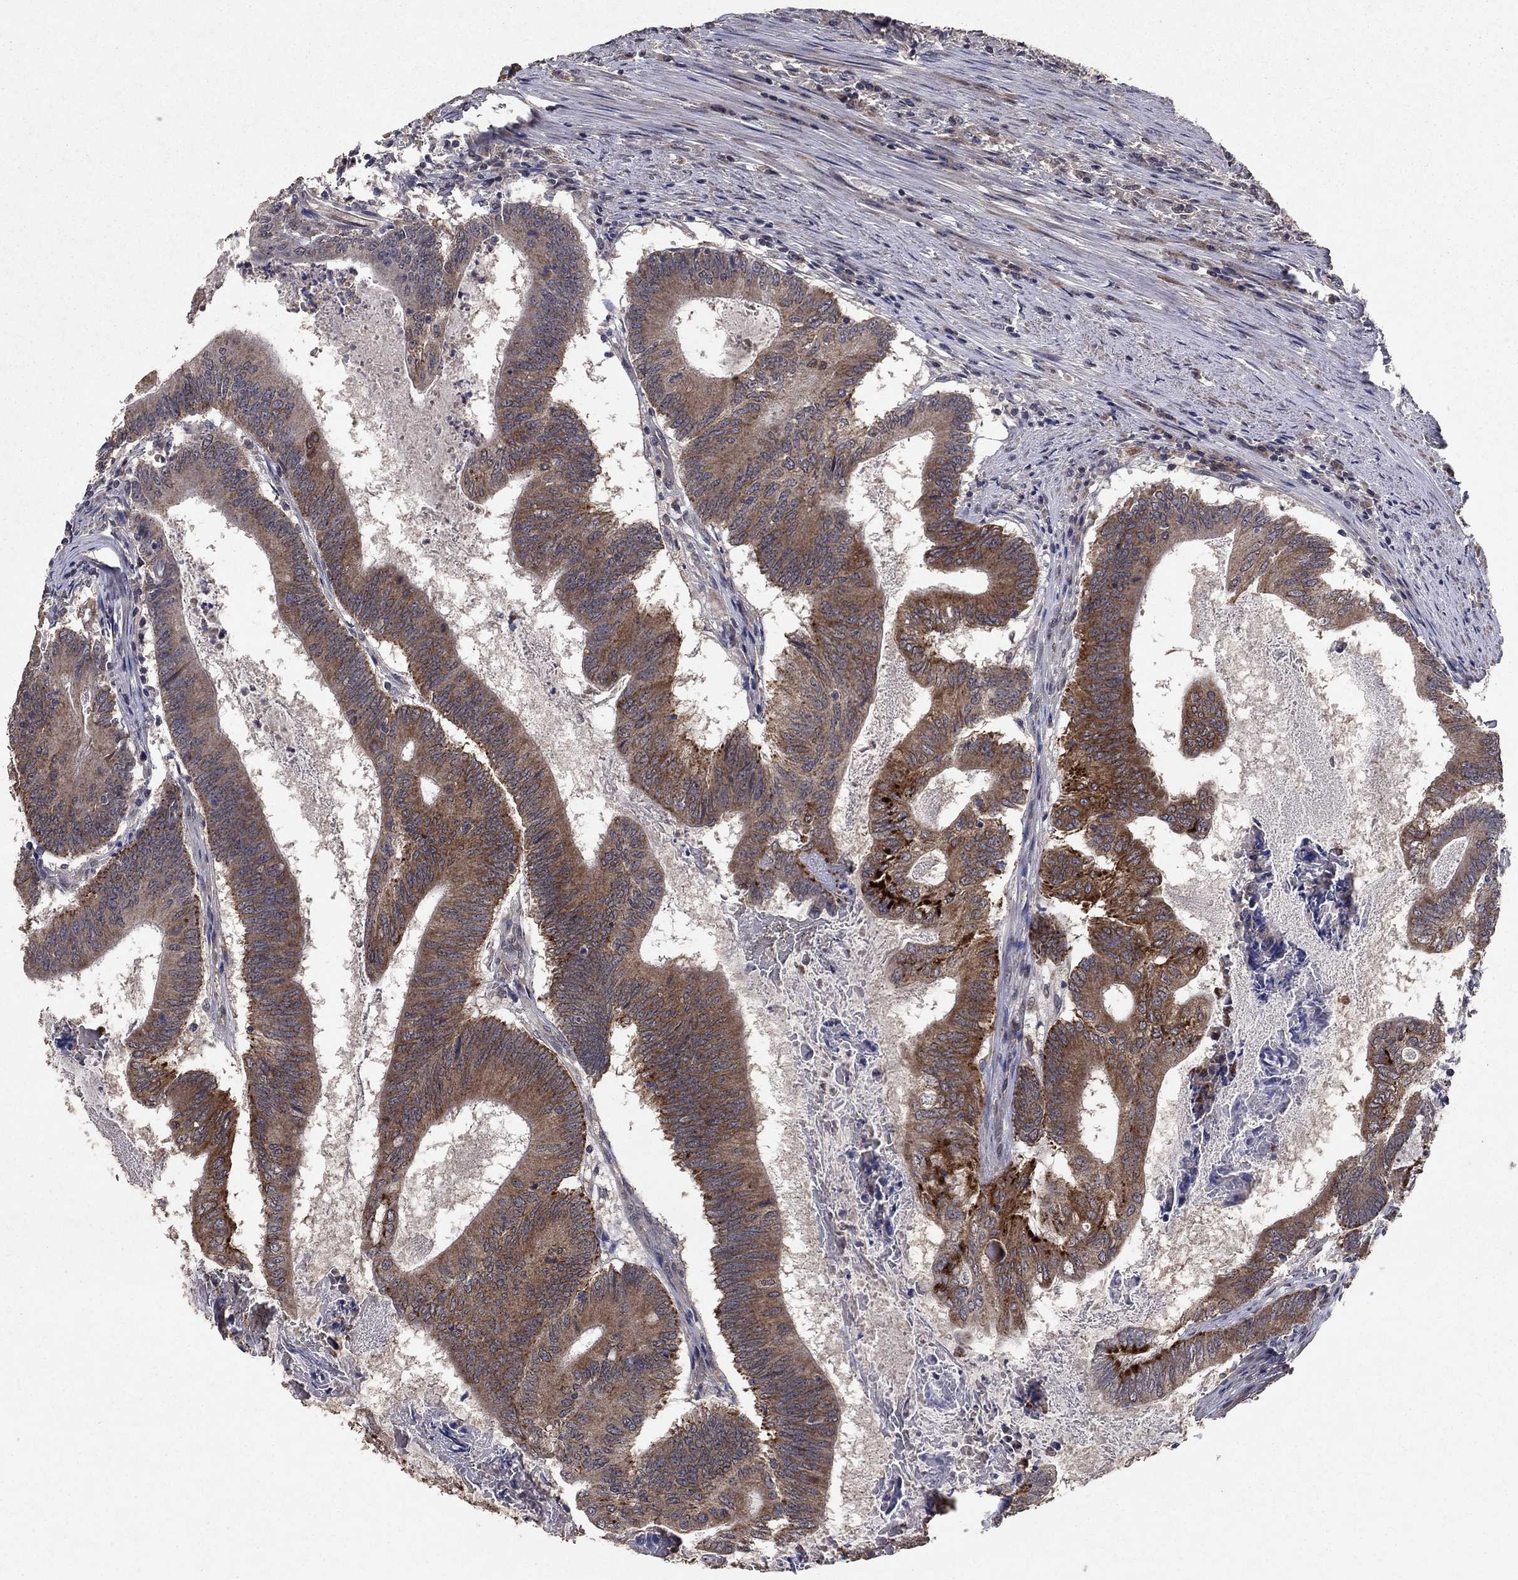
{"staining": {"intensity": "moderate", "quantity": "25%-75%", "location": "cytoplasmic/membranous"}, "tissue": "colorectal cancer", "cell_type": "Tumor cells", "image_type": "cancer", "snomed": [{"axis": "morphology", "description": "Adenocarcinoma, NOS"}, {"axis": "topography", "description": "Colon"}], "caption": "Immunohistochemical staining of human colorectal cancer displays medium levels of moderate cytoplasmic/membranous expression in about 25%-75% of tumor cells. The staining was performed using DAB (3,3'-diaminobenzidine) to visualize the protein expression in brown, while the nuclei were stained in blue with hematoxylin (Magnification: 20x).", "gene": "DHRS1", "patient": {"sex": "female", "age": 70}}